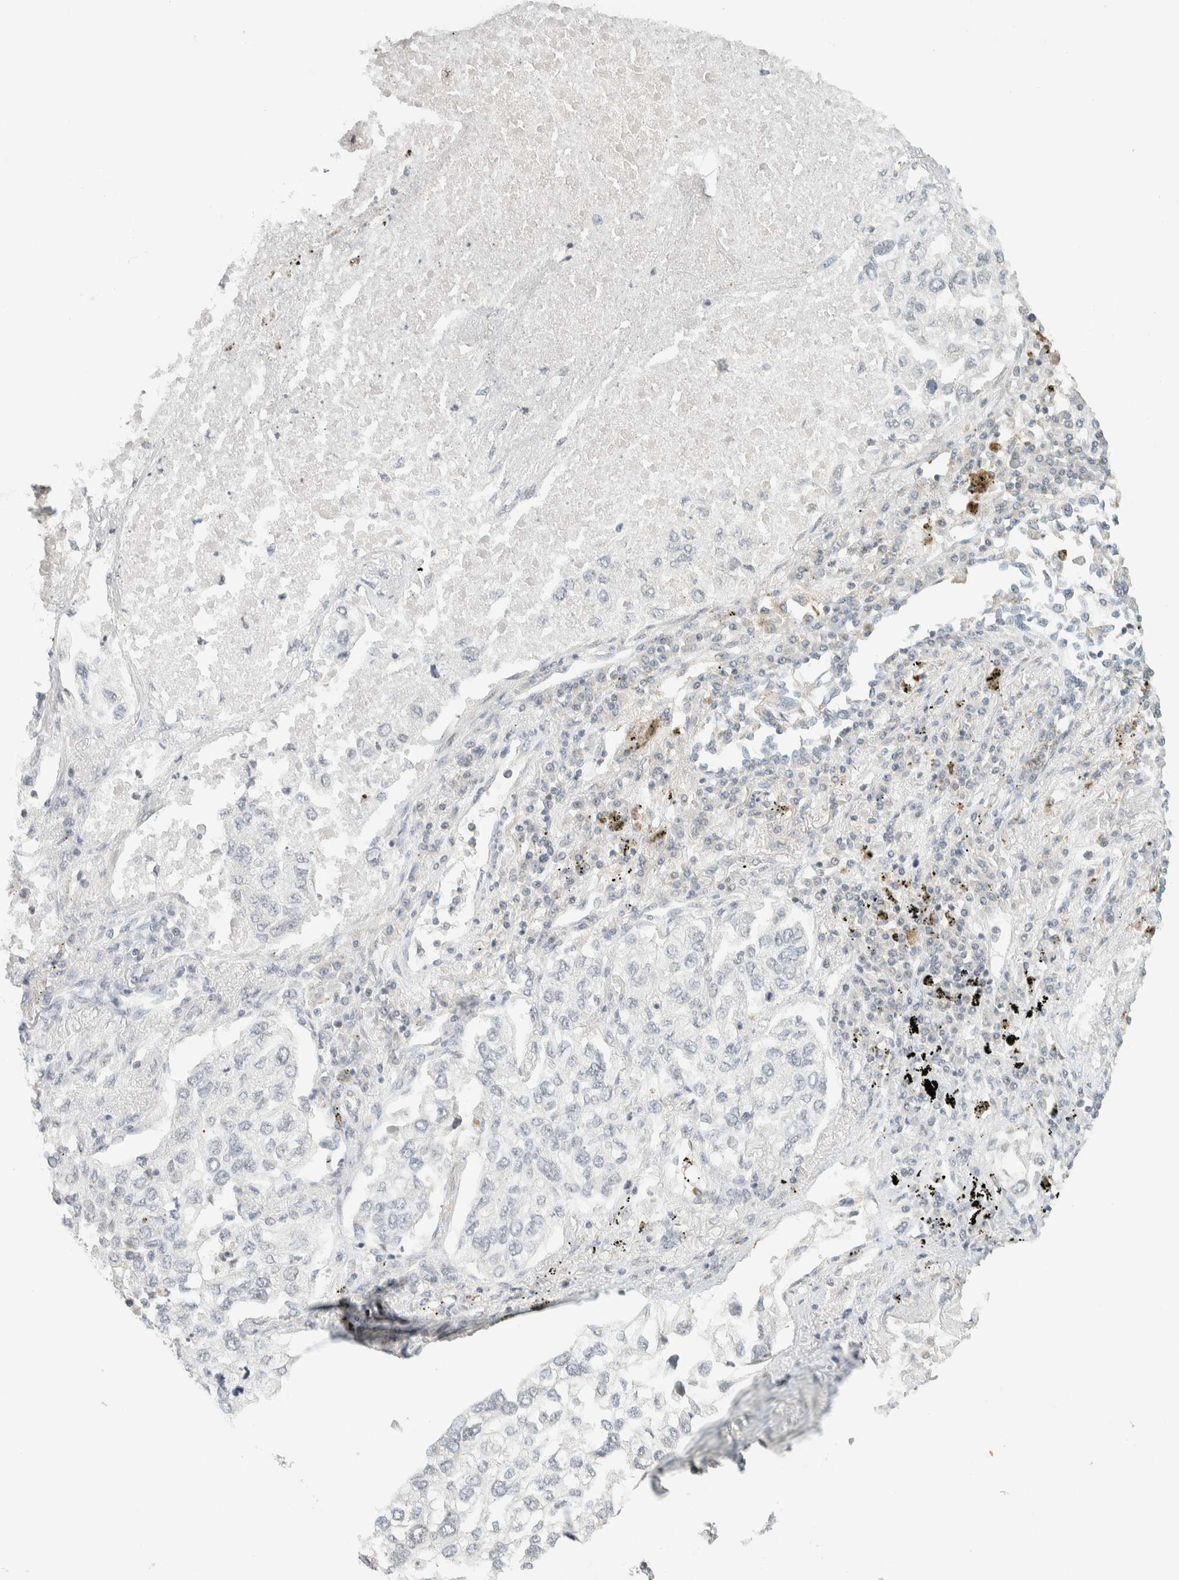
{"staining": {"intensity": "negative", "quantity": "none", "location": "none"}, "tissue": "lung cancer", "cell_type": "Tumor cells", "image_type": "cancer", "snomed": [{"axis": "morphology", "description": "Inflammation, NOS"}, {"axis": "morphology", "description": "Adenocarcinoma, NOS"}, {"axis": "topography", "description": "Lung"}], "caption": "This is an immunohistochemistry (IHC) histopathology image of lung cancer (adenocarcinoma). There is no staining in tumor cells.", "gene": "KIFAP3", "patient": {"sex": "male", "age": 63}}